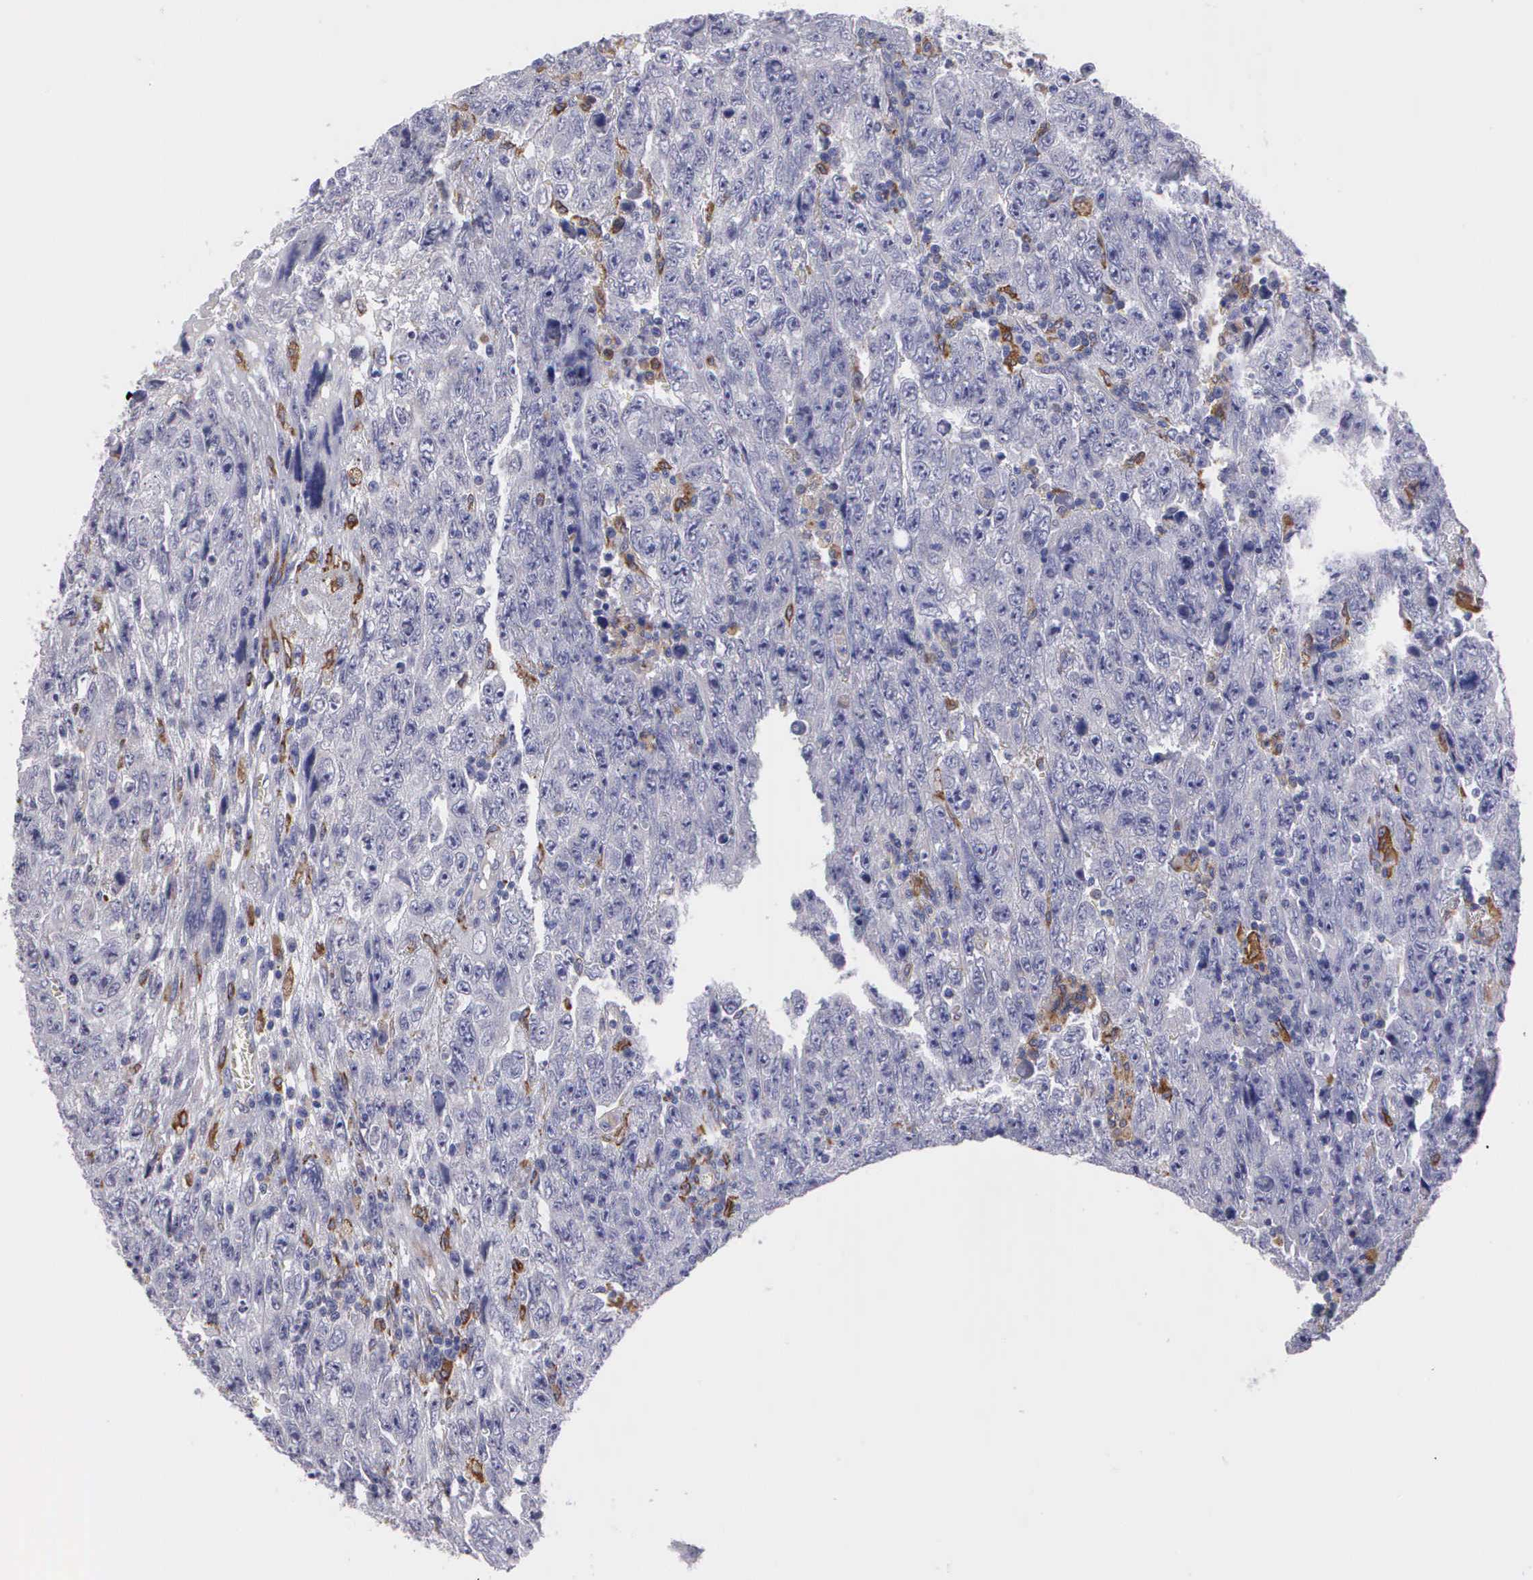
{"staining": {"intensity": "negative", "quantity": "none", "location": "none"}, "tissue": "testis cancer", "cell_type": "Tumor cells", "image_type": "cancer", "snomed": [{"axis": "morphology", "description": "Carcinoma, Embryonal, NOS"}, {"axis": "topography", "description": "Testis"}], "caption": "Immunohistochemistry (IHC) histopathology image of neoplastic tissue: human testis cancer (embryonal carcinoma) stained with DAB (3,3'-diaminobenzidine) displays no significant protein positivity in tumor cells.", "gene": "TYRP1", "patient": {"sex": "male", "age": 28}}